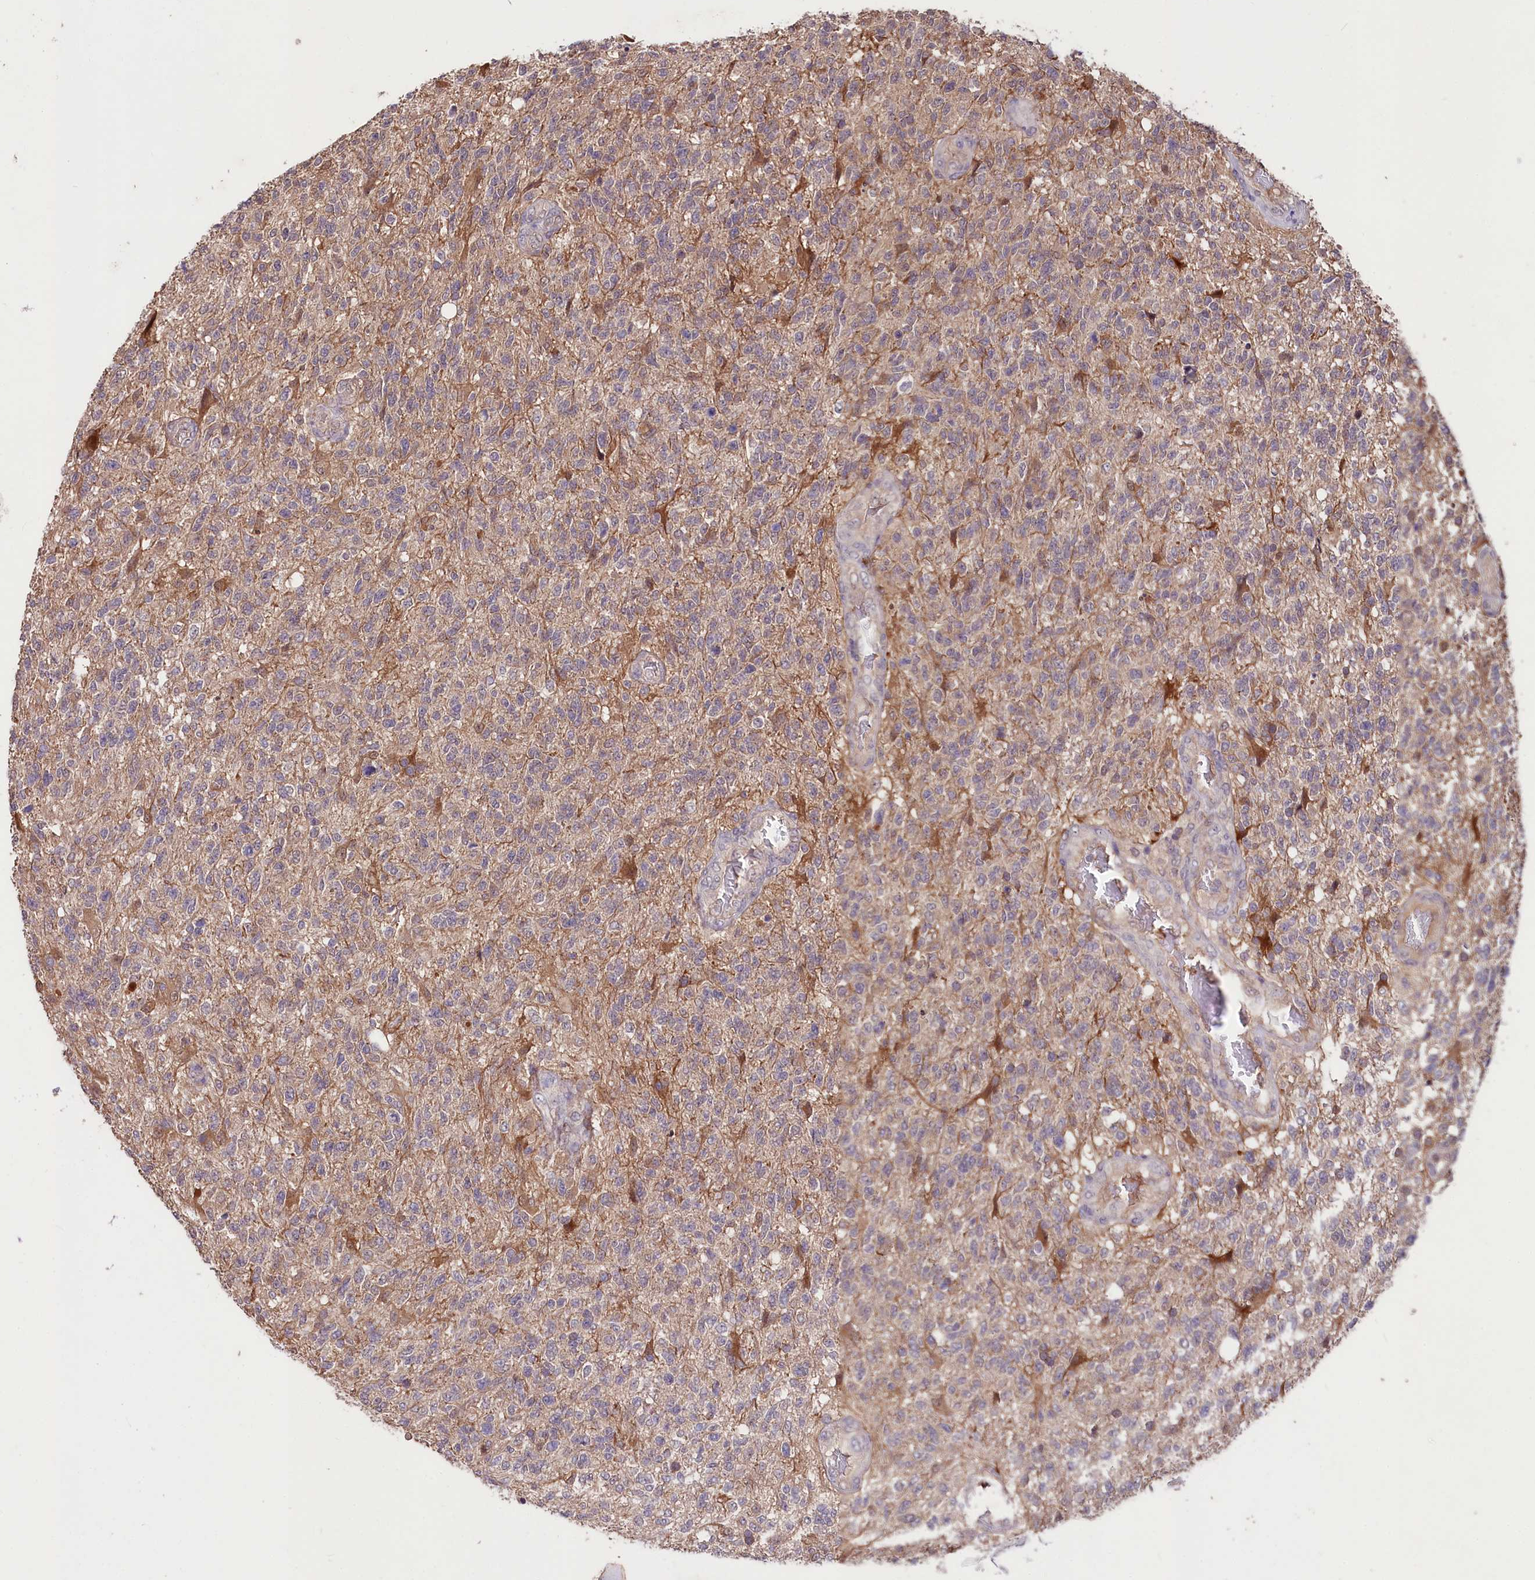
{"staining": {"intensity": "negative", "quantity": "none", "location": "none"}, "tissue": "glioma", "cell_type": "Tumor cells", "image_type": "cancer", "snomed": [{"axis": "morphology", "description": "Glioma, malignant, High grade"}, {"axis": "topography", "description": "Brain"}], "caption": "Immunohistochemistry of human glioma demonstrates no expression in tumor cells. (DAB immunohistochemistry visualized using brightfield microscopy, high magnification).", "gene": "KLRB1", "patient": {"sex": "male", "age": 56}}